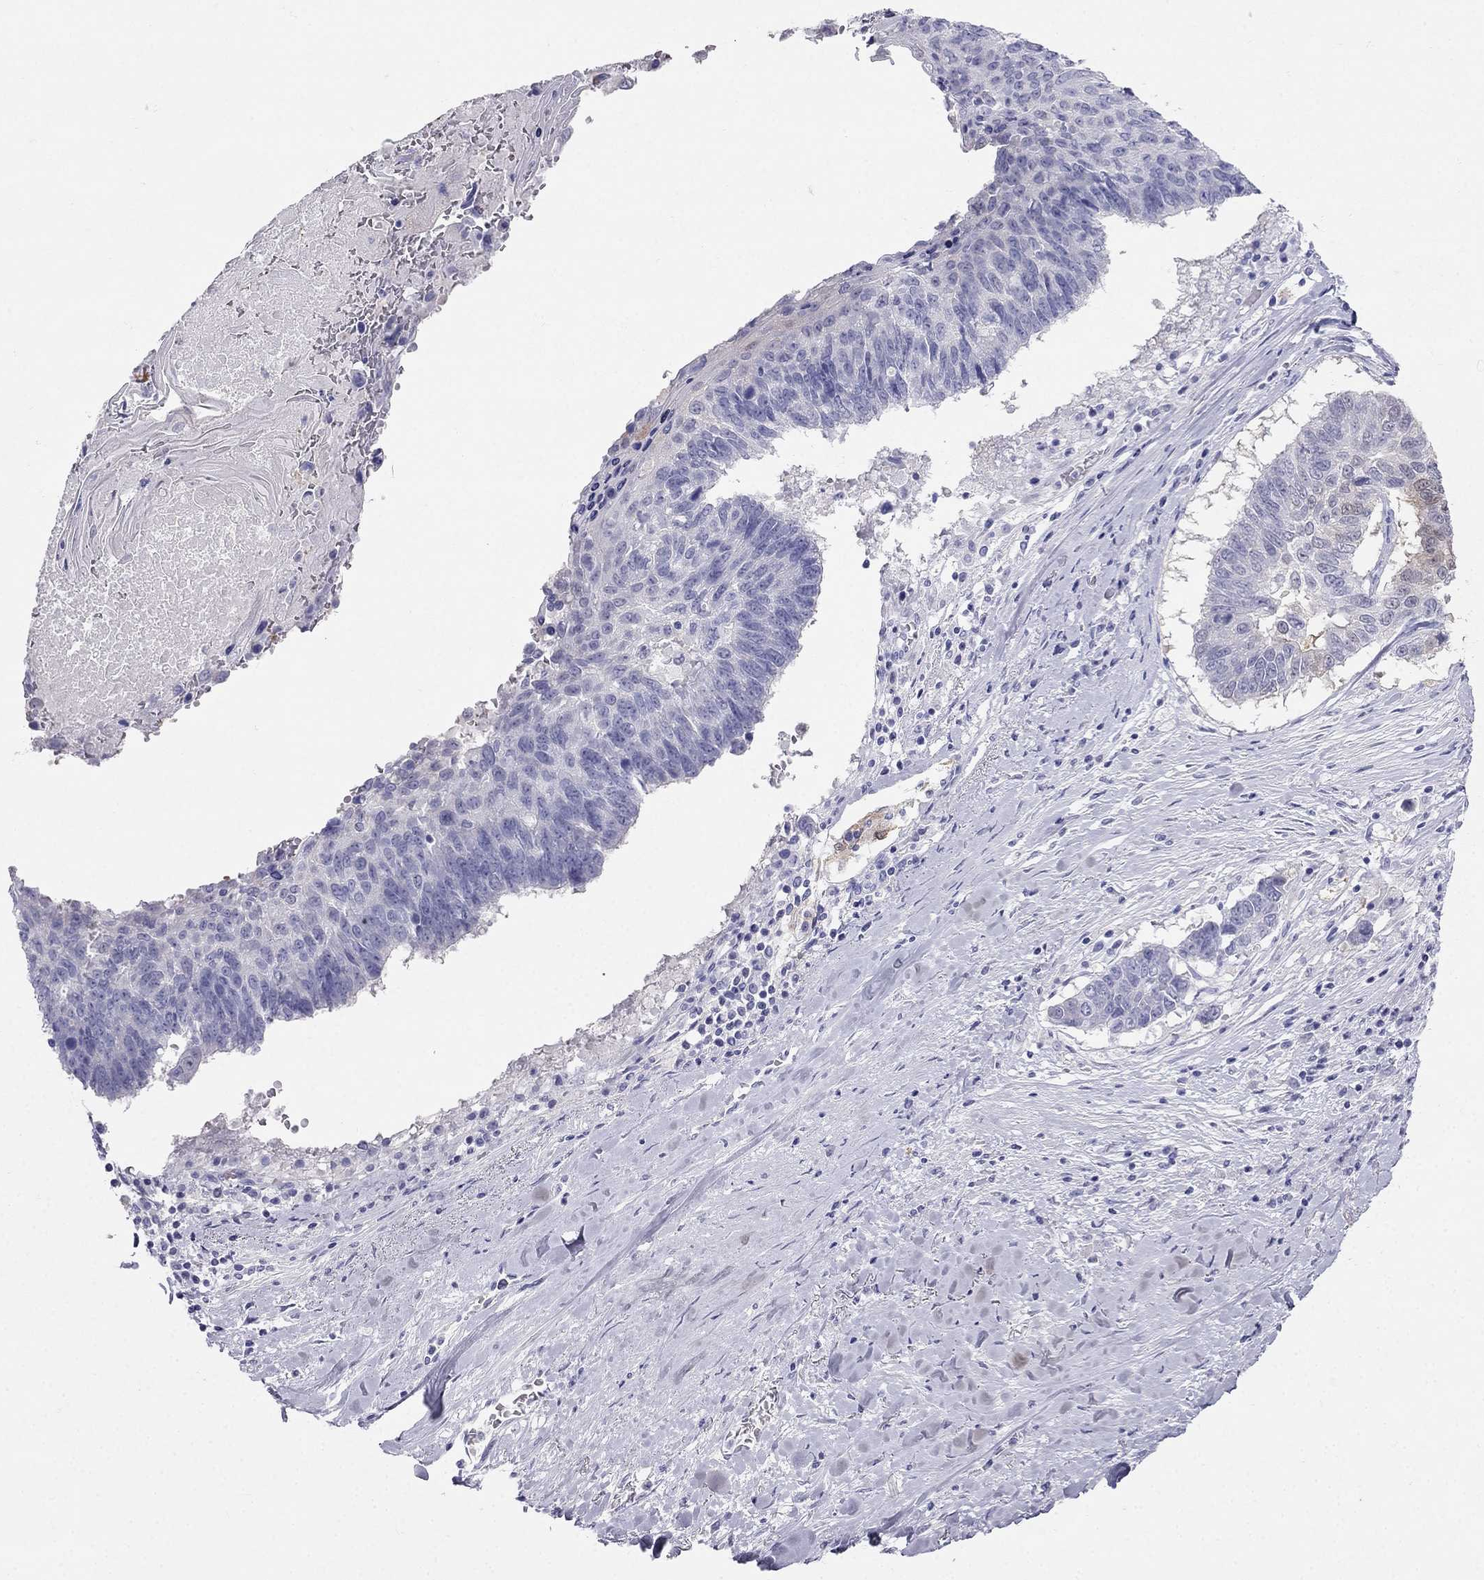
{"staining": {"intensity": "negative", "quantity": "none", "location": "none"}, "tissue": "lung cancer", "cell_type": "Tumor cells", "image_type": "cancer", "snomed": [{"axis": "morphology", "description": "Squamous cell carcinoma, NOS"}, {"axis": "topography", "description": "Lung"}], "caption": "Lung cancer (squamous cell carcinoma) was stained to show a protein in brown. There is no significant positivity in tumor cells.", "gene": "RFLNA", "patient": {"sex": "male", "age": 73}}